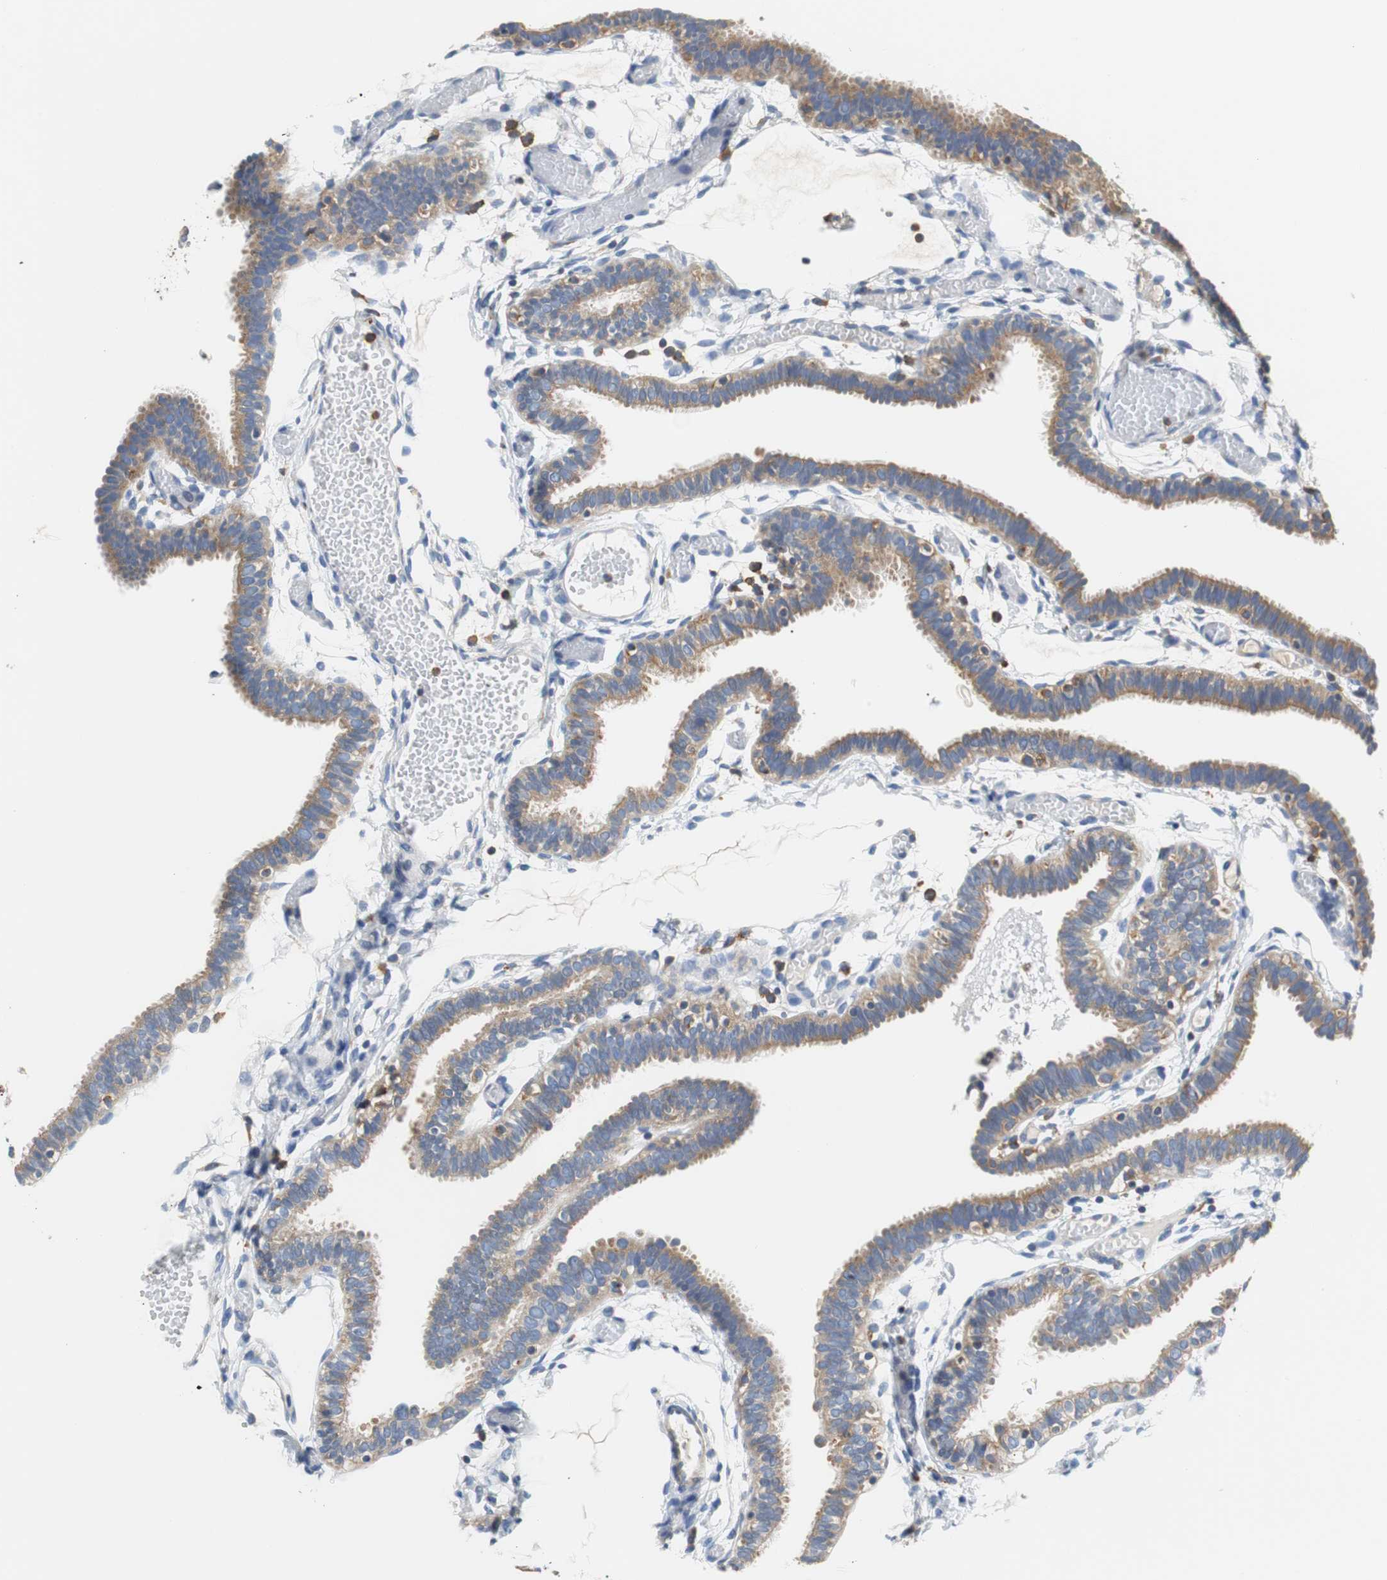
{"staining": {"intensity": "moderate", "quantity": ">75%", "location": "cytoplasmic/membranous"}, "tissue": "fallopian tube", "cell_type": "Glandular cells", "image_type": "normal", "snomed": [{"axis": "morphology", "description": "Normal tissue, NOS"}, {"axis": "topography", "description": "Fallopian tube"}], "caption": "Immunohistochemistry (IHC) (DAB (3,3'-diaminobenzidine)) staining of benign human fallopian tube displays moderate cytoplasmic/membranous protein expression in approximately >75% of glandular cells.", "gene": "VAMP8", "patient": {"sex": "female", "age": 29}}